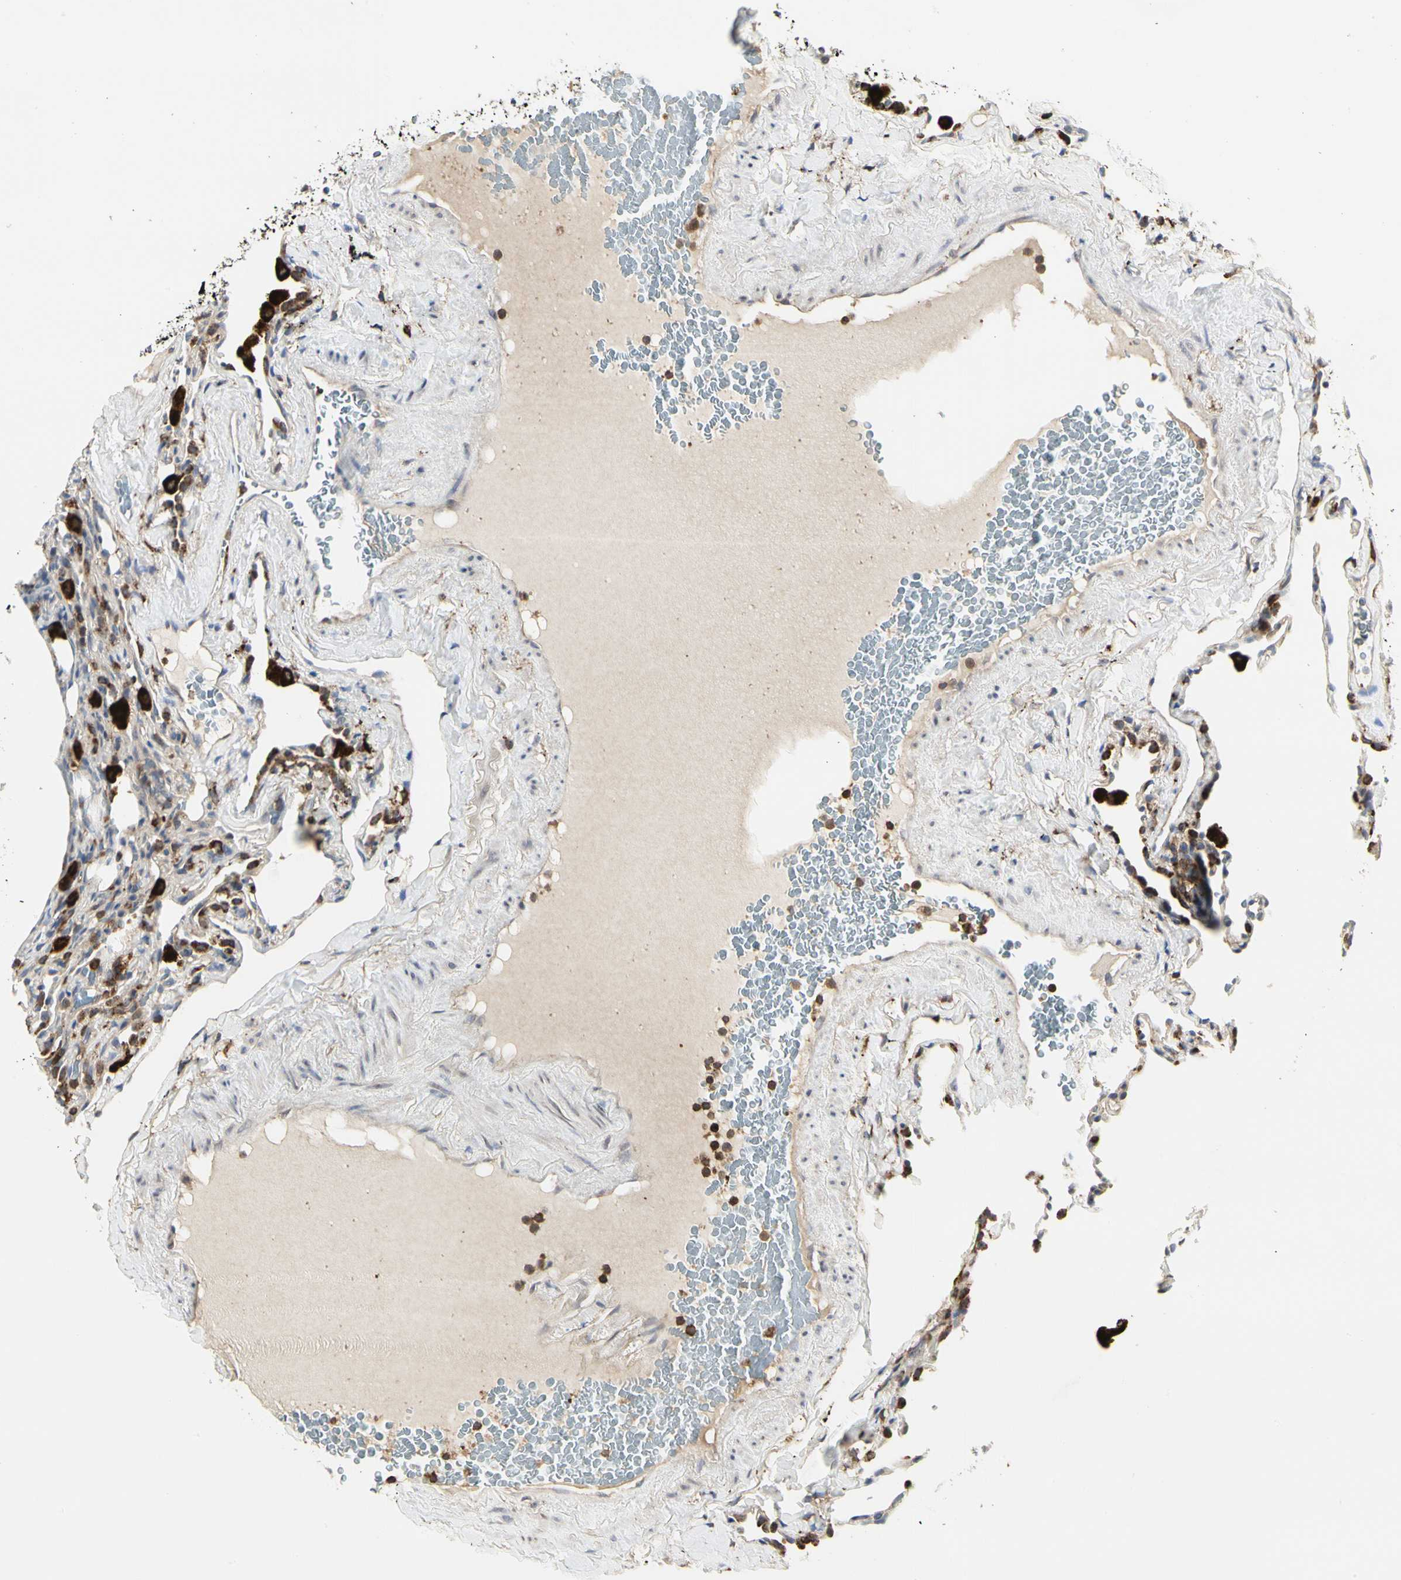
{"staining": {"intensity": "moderate", "quantity": "<25%", "location": "cytoplasmic/membranous"}, "tissue": "lung", "cell_type": "Alveolar cells", "image_type": "normal", "snomed": [{"axis": "morphology", "description": "Normal tissue, NOS"}, {"axis": "morphology", "description": "Soft tissue tumor metastatic"}, {"axis": "topography", "description": "Lung"}], "caption": "Immunohistochemical staining of unremarkable lung shows moderate cytoplasmic/membranous protein staining in approximately <25% of alveolar cells.", "gene": "NAPG", "patient": {"sex": "male", "age": 59}}